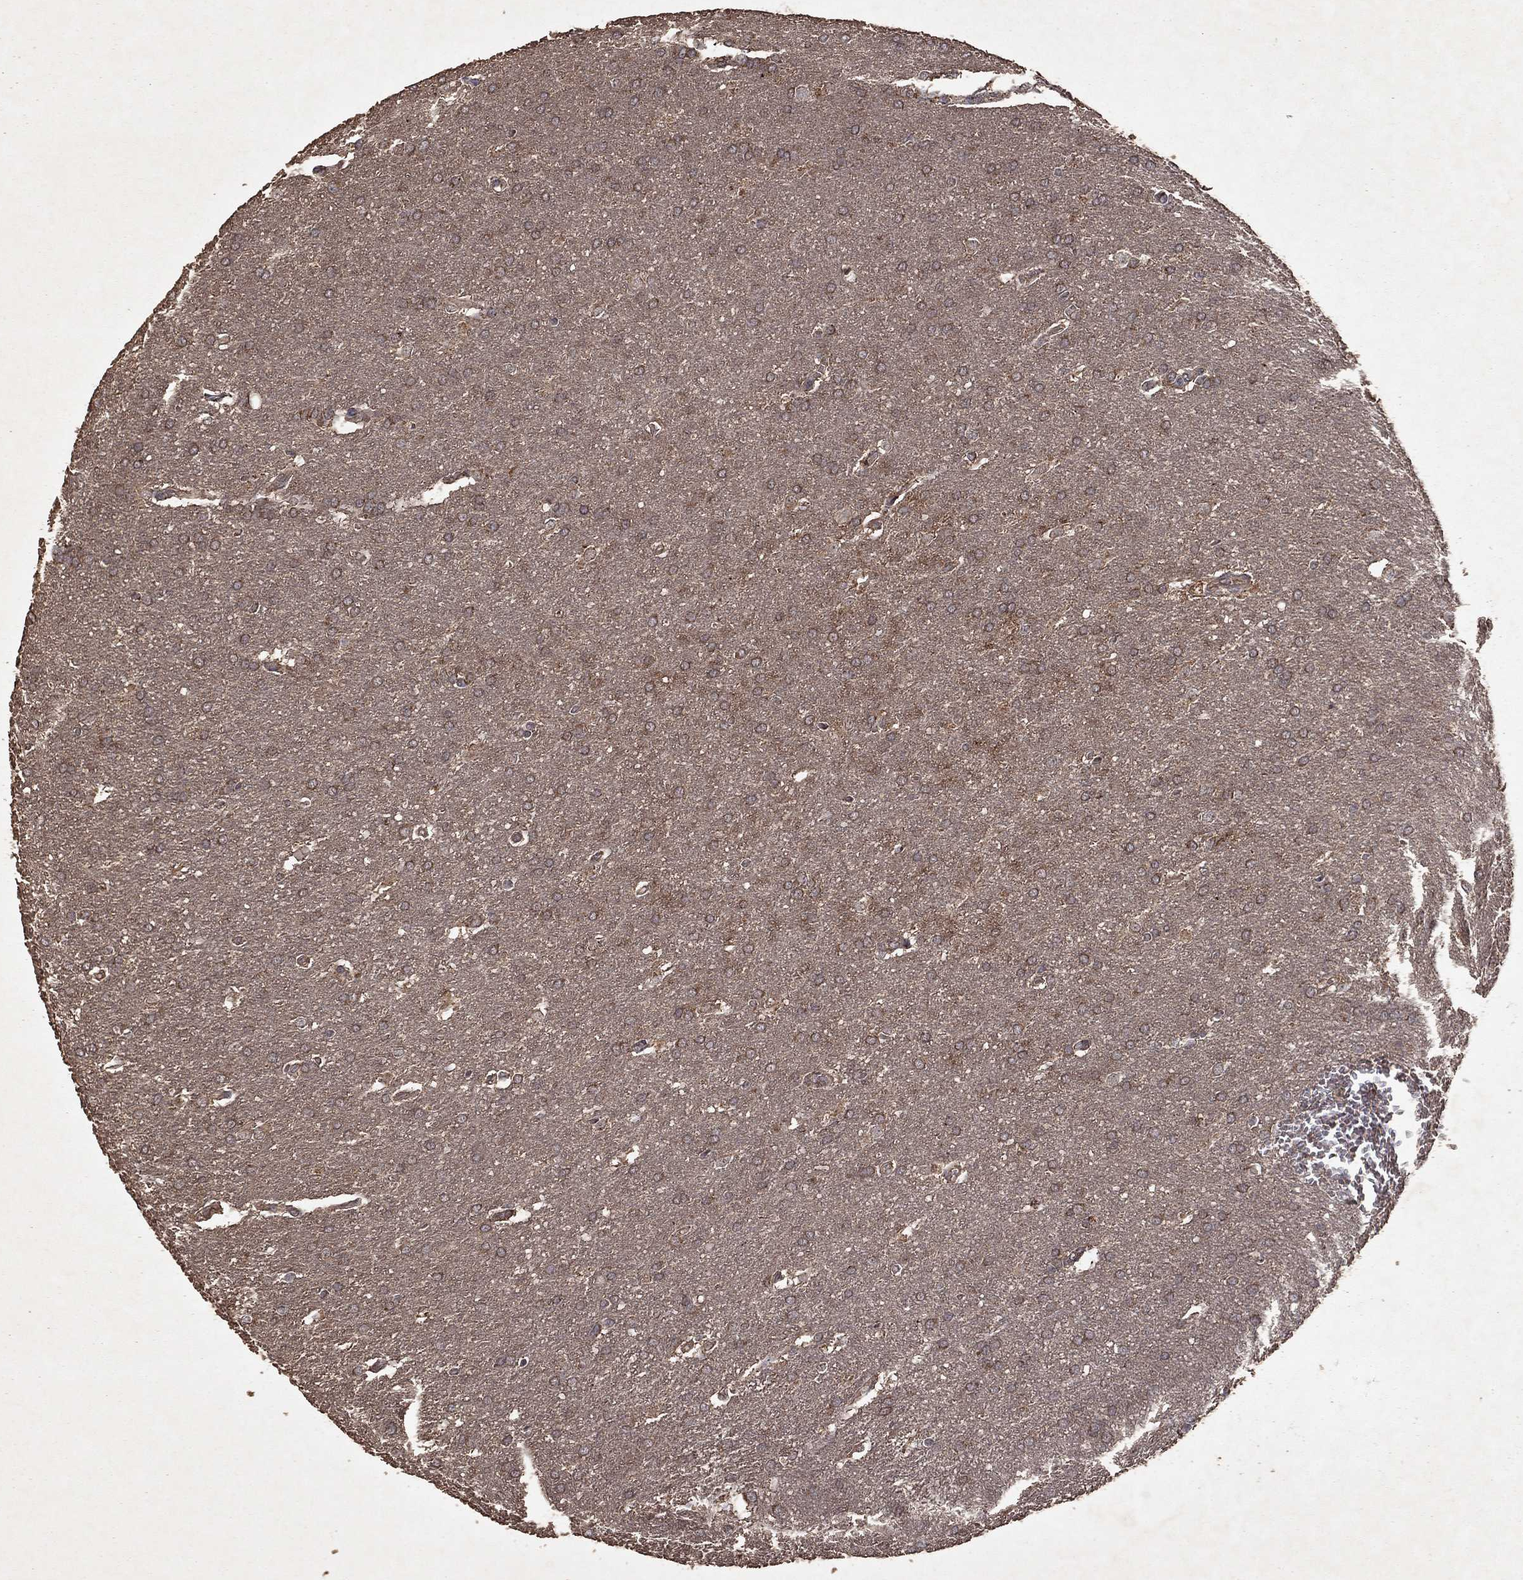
{"staining": {"intensity": "moderate", "quantity": "<25%", "location": "cytoplasmic/membranous"}, "tissue": "glioma", "cell_type": "Tumor cells", "image_type": "cancer", "snomed": [{"axis": "morphology", "description": "Glioma, malignant, Low grade"}, {"axis": "topography", "description": "Brain"}], "caption": "Protein staining displays moderate cytoplasmic/membranous staining in about <25% of tumor cells in glioma.", "gene": "PYROXD2", "patient": {"sex": "female", "age": 32}}